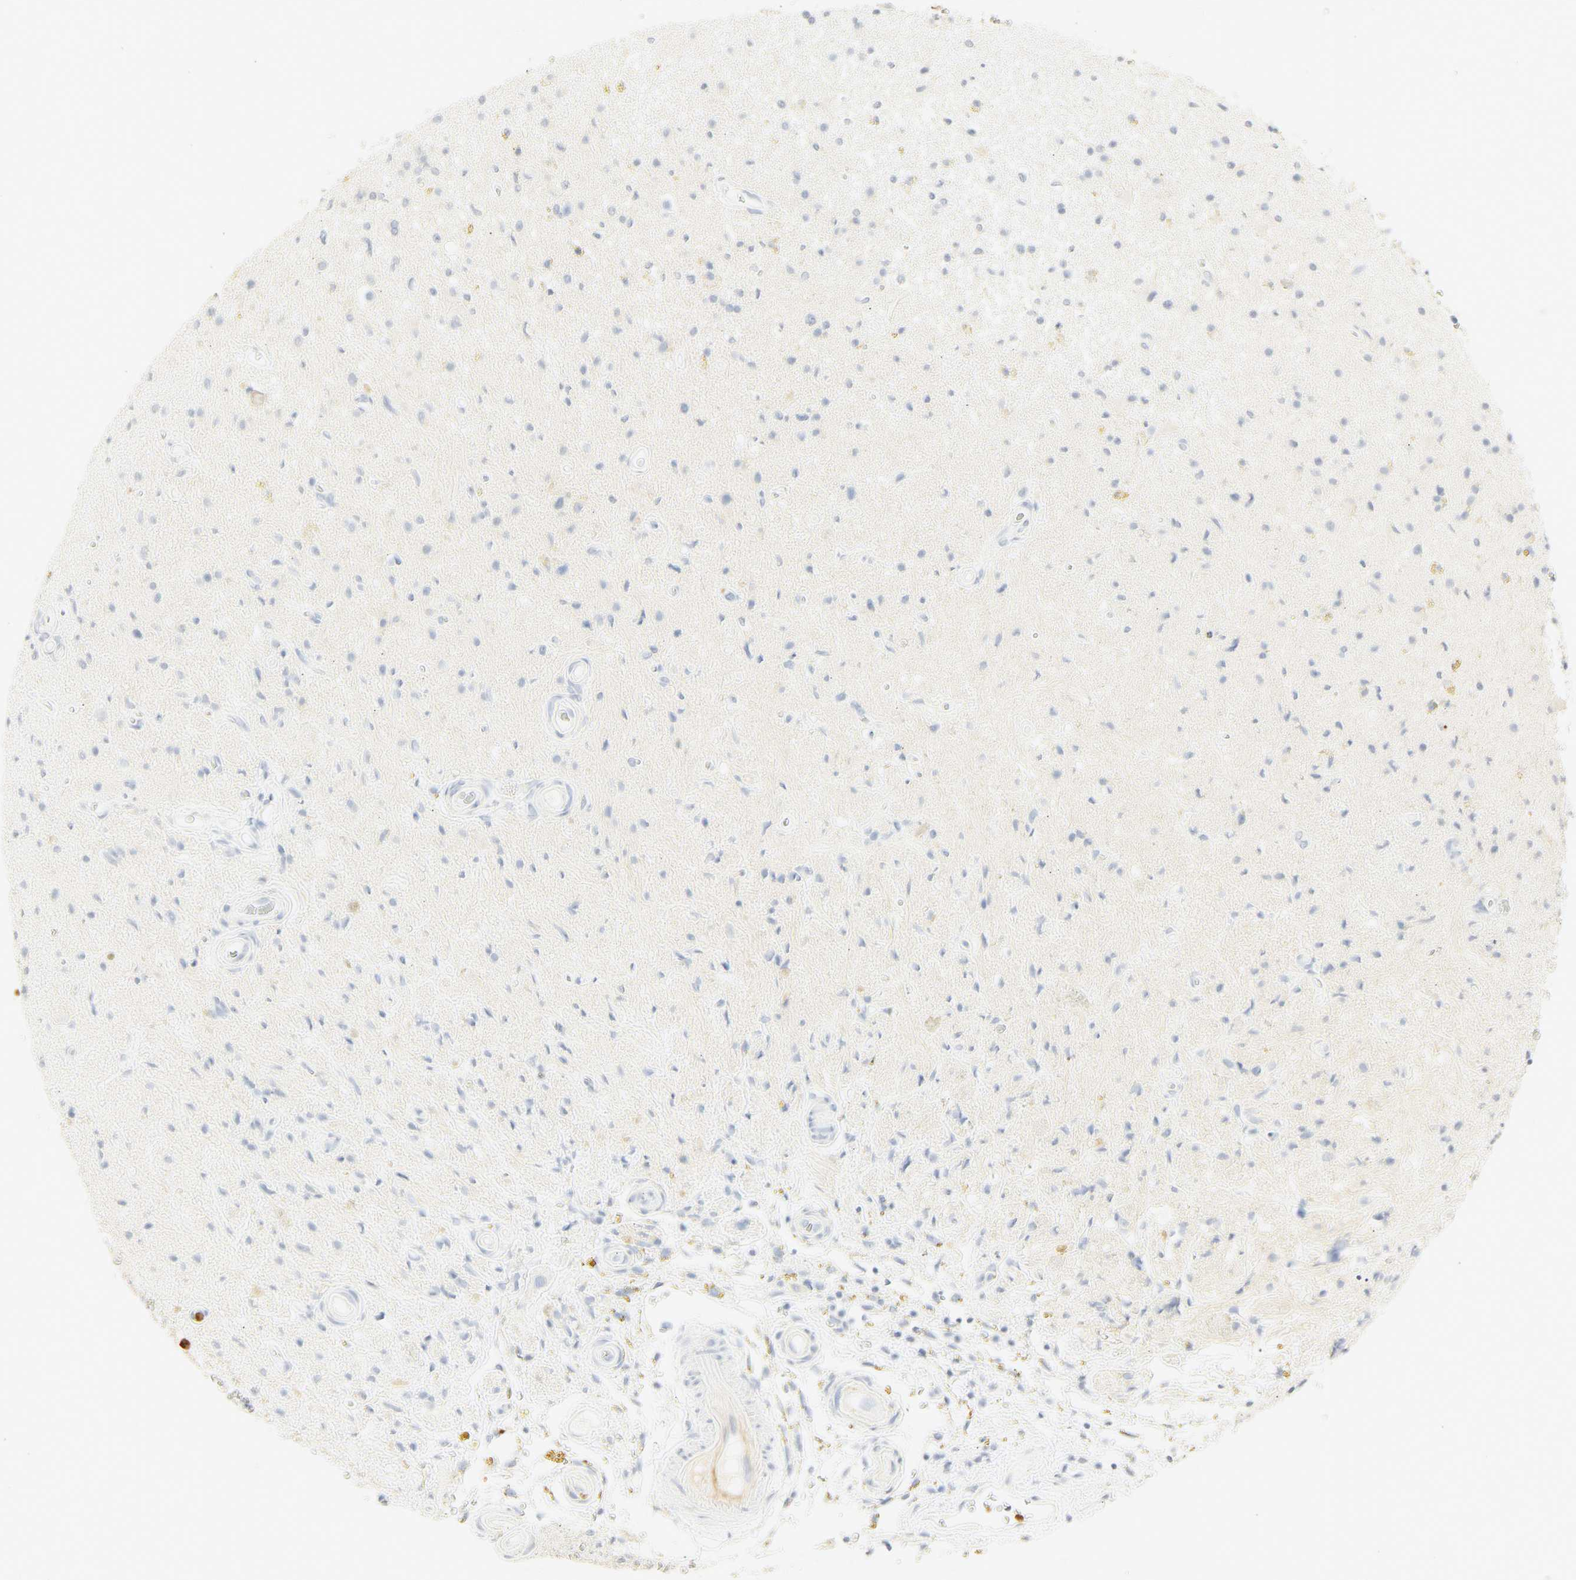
{"staining": {"intensity": "negative", "quantity": "none", "location": "none"}, "tissue": "glioma", "cell_type": "Tumor cells", "image_type": "cancer", "snomed": [{"axis": "morphology", "description": "Glioma, malignant, High grade"}, {"axis": "topography", "description": "Brain"}], "caption": "The photomicrograph shows no significant positivity in tumor cells of glioma. (Brightfield microscopy of DAB IHC at high magnification).", "gene": "CEACAM5", "patient": {"sex": "male", "age": 33}}